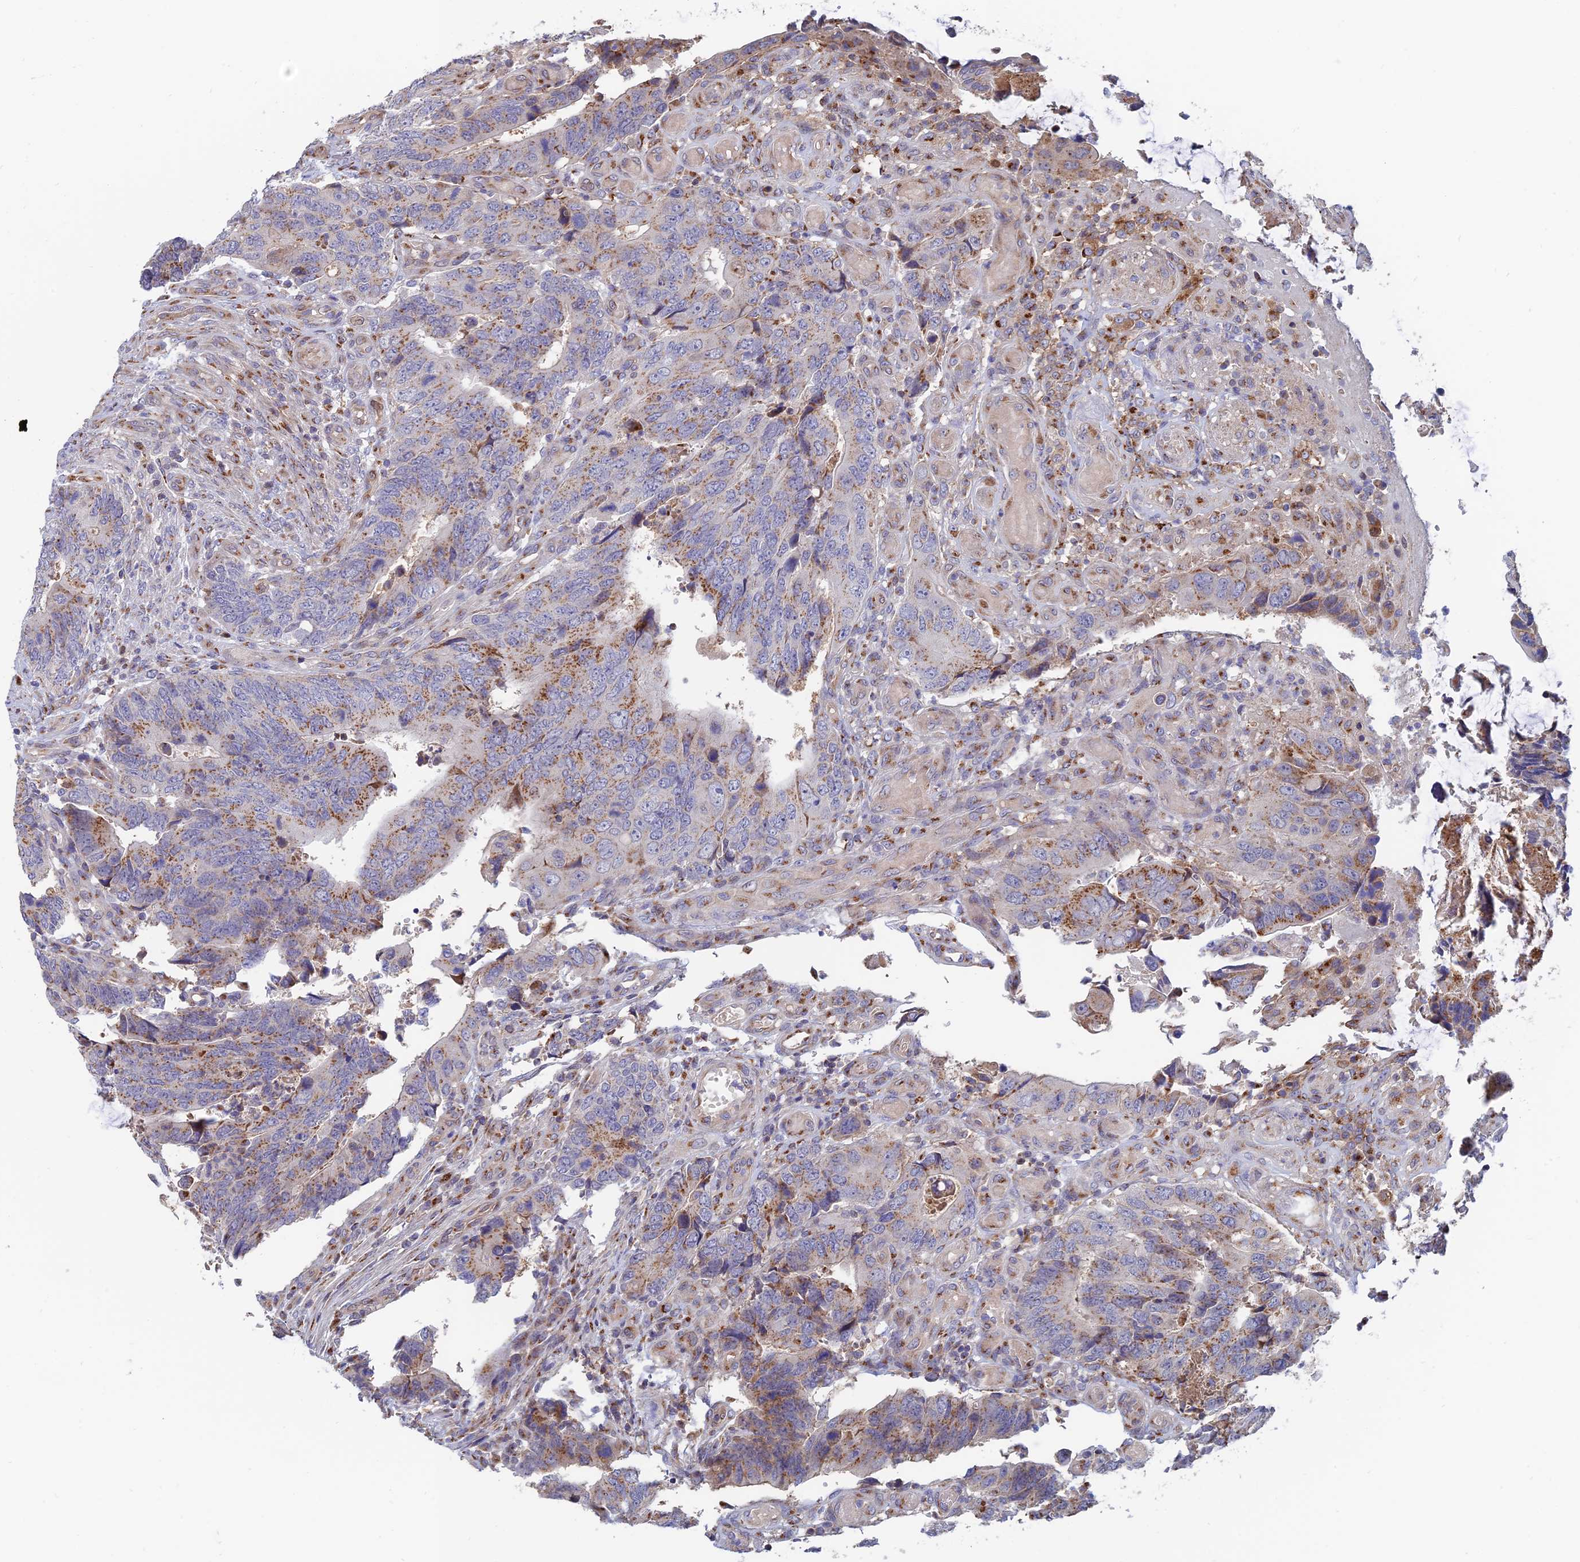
{"staining": {"intensity": "moderate", "quantity": ">75%", "location": "cytoplasmic/membranous"}, "tissue": "colorectal cancer", "cell_type": "Tumor cells", "image_type": "cancer", "snomed": [{"axis": "morphology", "description": "Adenocarcinoma, NOS"}, {"axis": "topography", "description": "Colon"}], "caption": "This histopathology image displays colorectal cancer stained with immunohistochemistry to label a protein in brown. The cytoplasmic/membranous of tumor cells show moderate positivity for the protein. Nuclei are counter-stained blue.", "gene": "HS2ST1", "patient": {"sex": "male", "age": 87}}